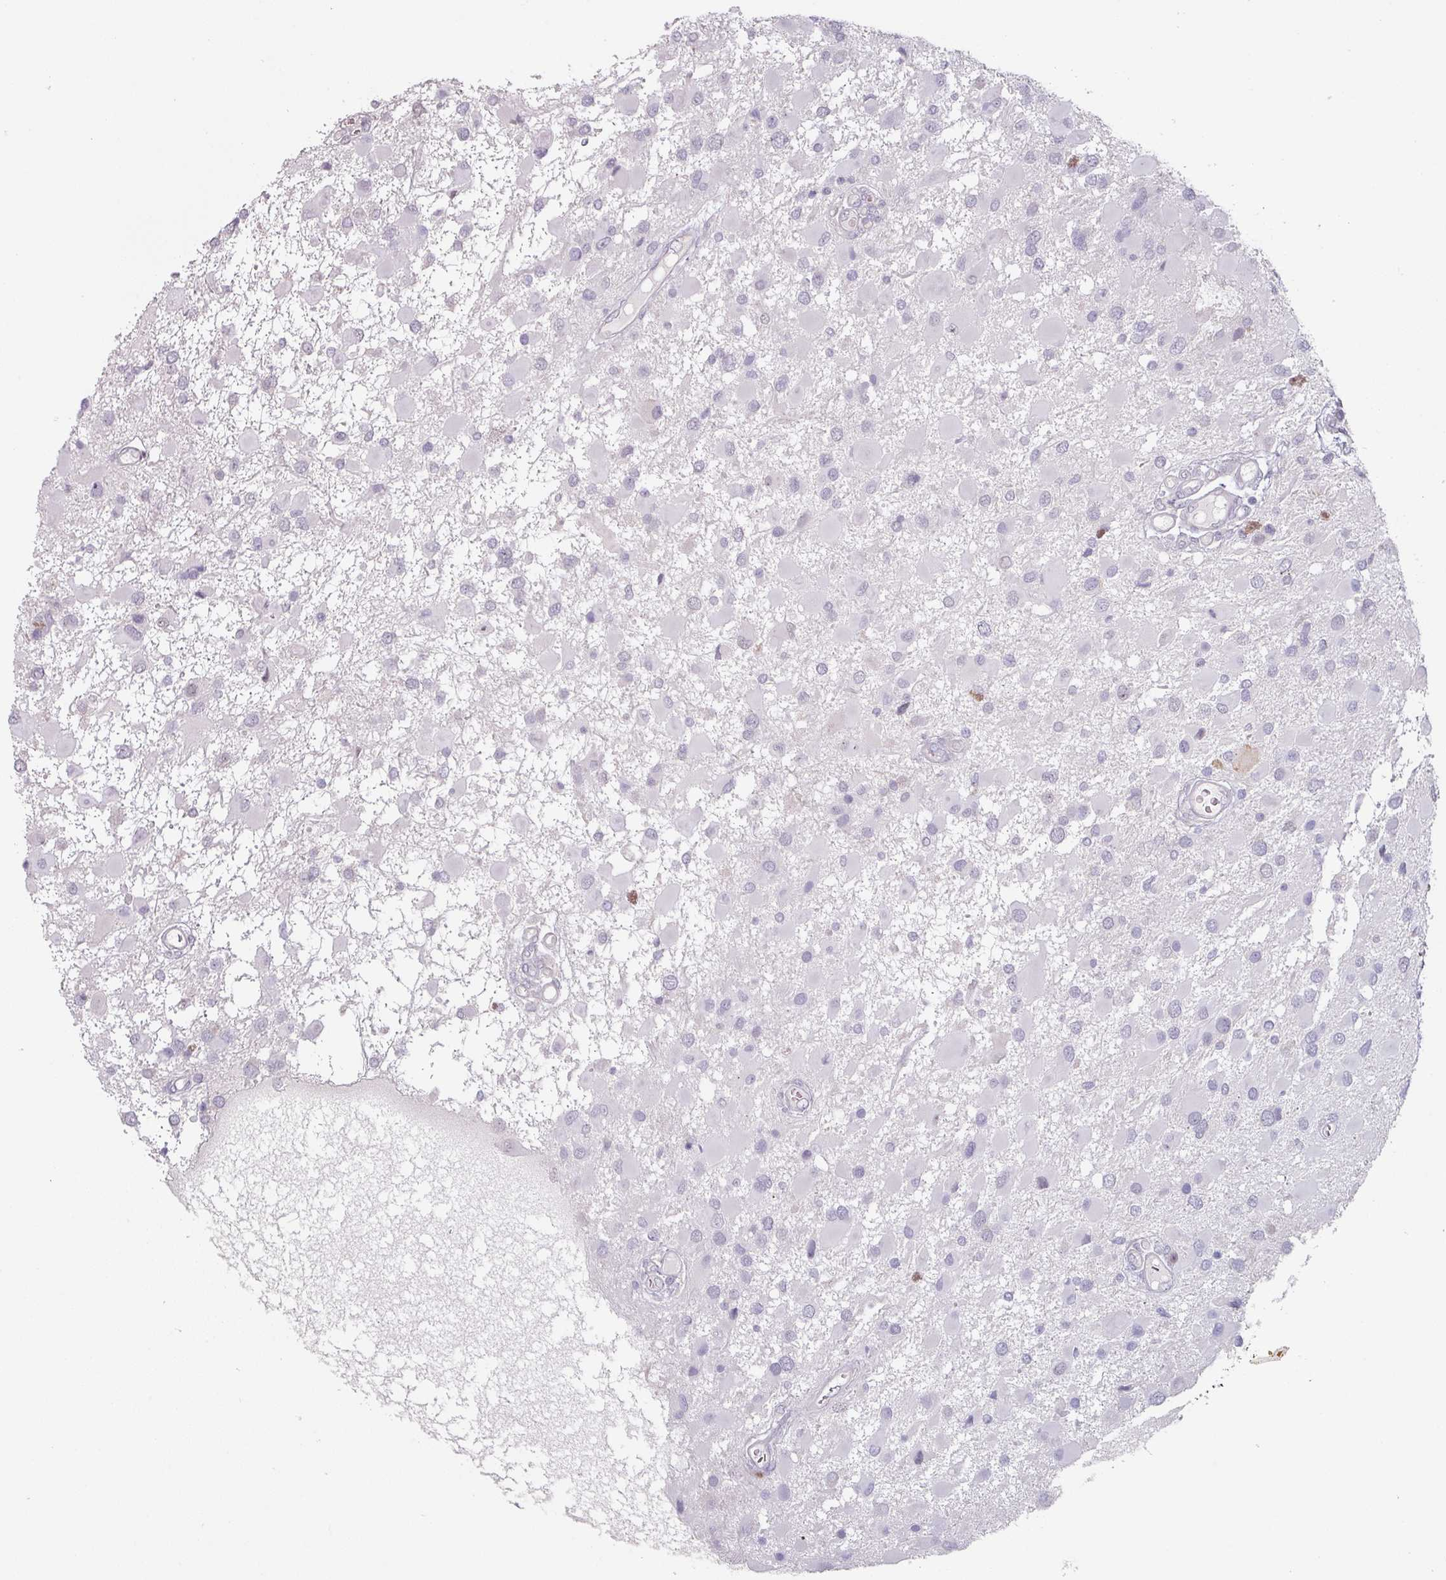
{"staining": {"intensity": "negative", "quantity": "none", "location": "none"}, "tissue": "glioma", "cell_type": "Tumor cells", "image_type": "cancer", "snomed": [{"axis": "morphology", "description": "Glioma, malignant, High grade"}, {"axis": "topography", "description": "Brain"}], "caption": "High power microscopy photomicrograph of an IHC histopathology image of glioma, revealing no significant expression in tumor cells.", "gene": "ZBTB6", "patient": {"sex": "male", "age": 53}}